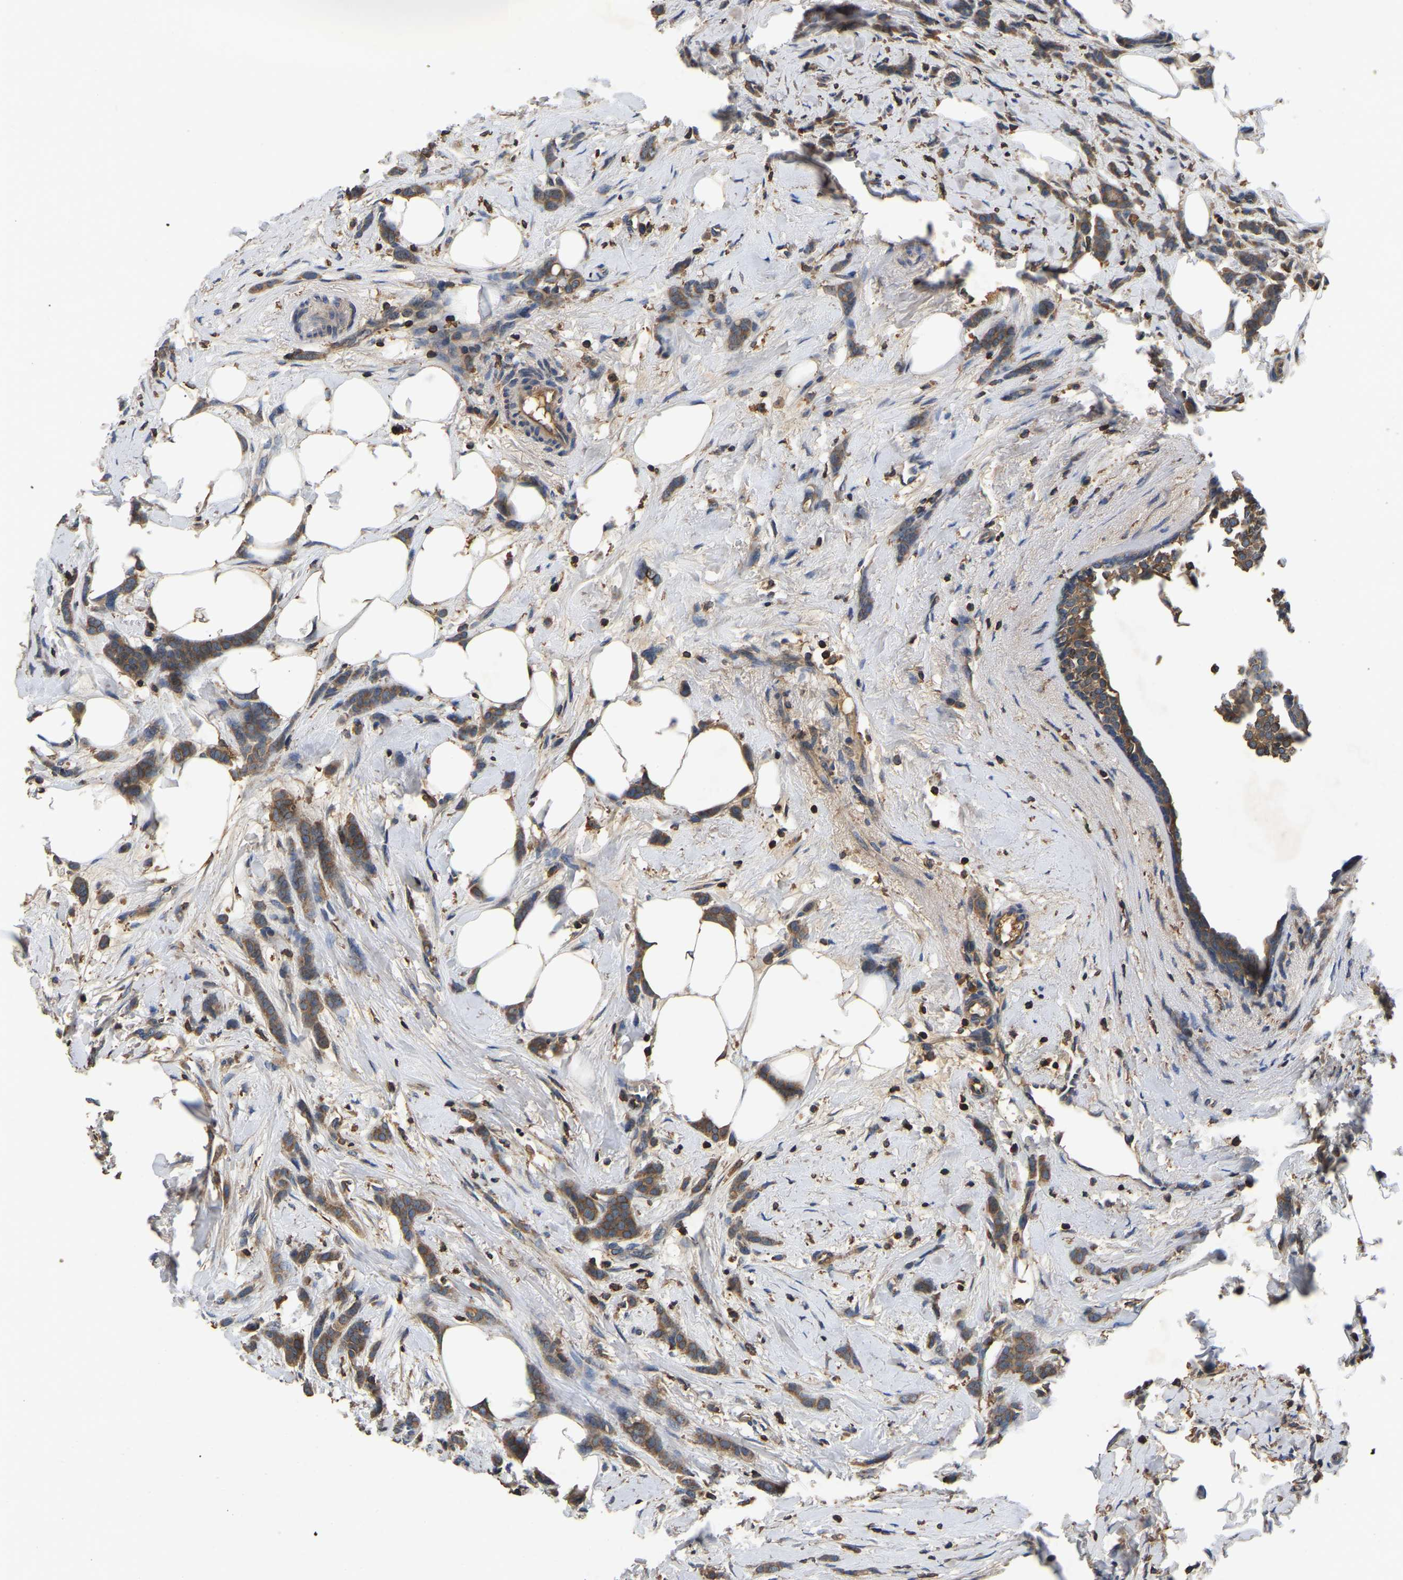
{"staining": {"intensity": "moderate", "quantity": ">75%", "location": "cytoplasmic/membranous"}, "tissue": "breast cancer", "cell_type": "Tumor cells", "image_type": "cancer", "snomed": [{"axis": "morphology", "description": "Lobular carcinoma, in situ"}, {"axis": "morphology", "description": "Lobular carcinoma"}, {"axis": "topography", "description": "Breast"}], "caption": "Breast cancer stained with a protein marker demonstrates moderate staining in tumor cells.", "gene": "SMPD2", "patient": {"sex": "female", "age": 41}}